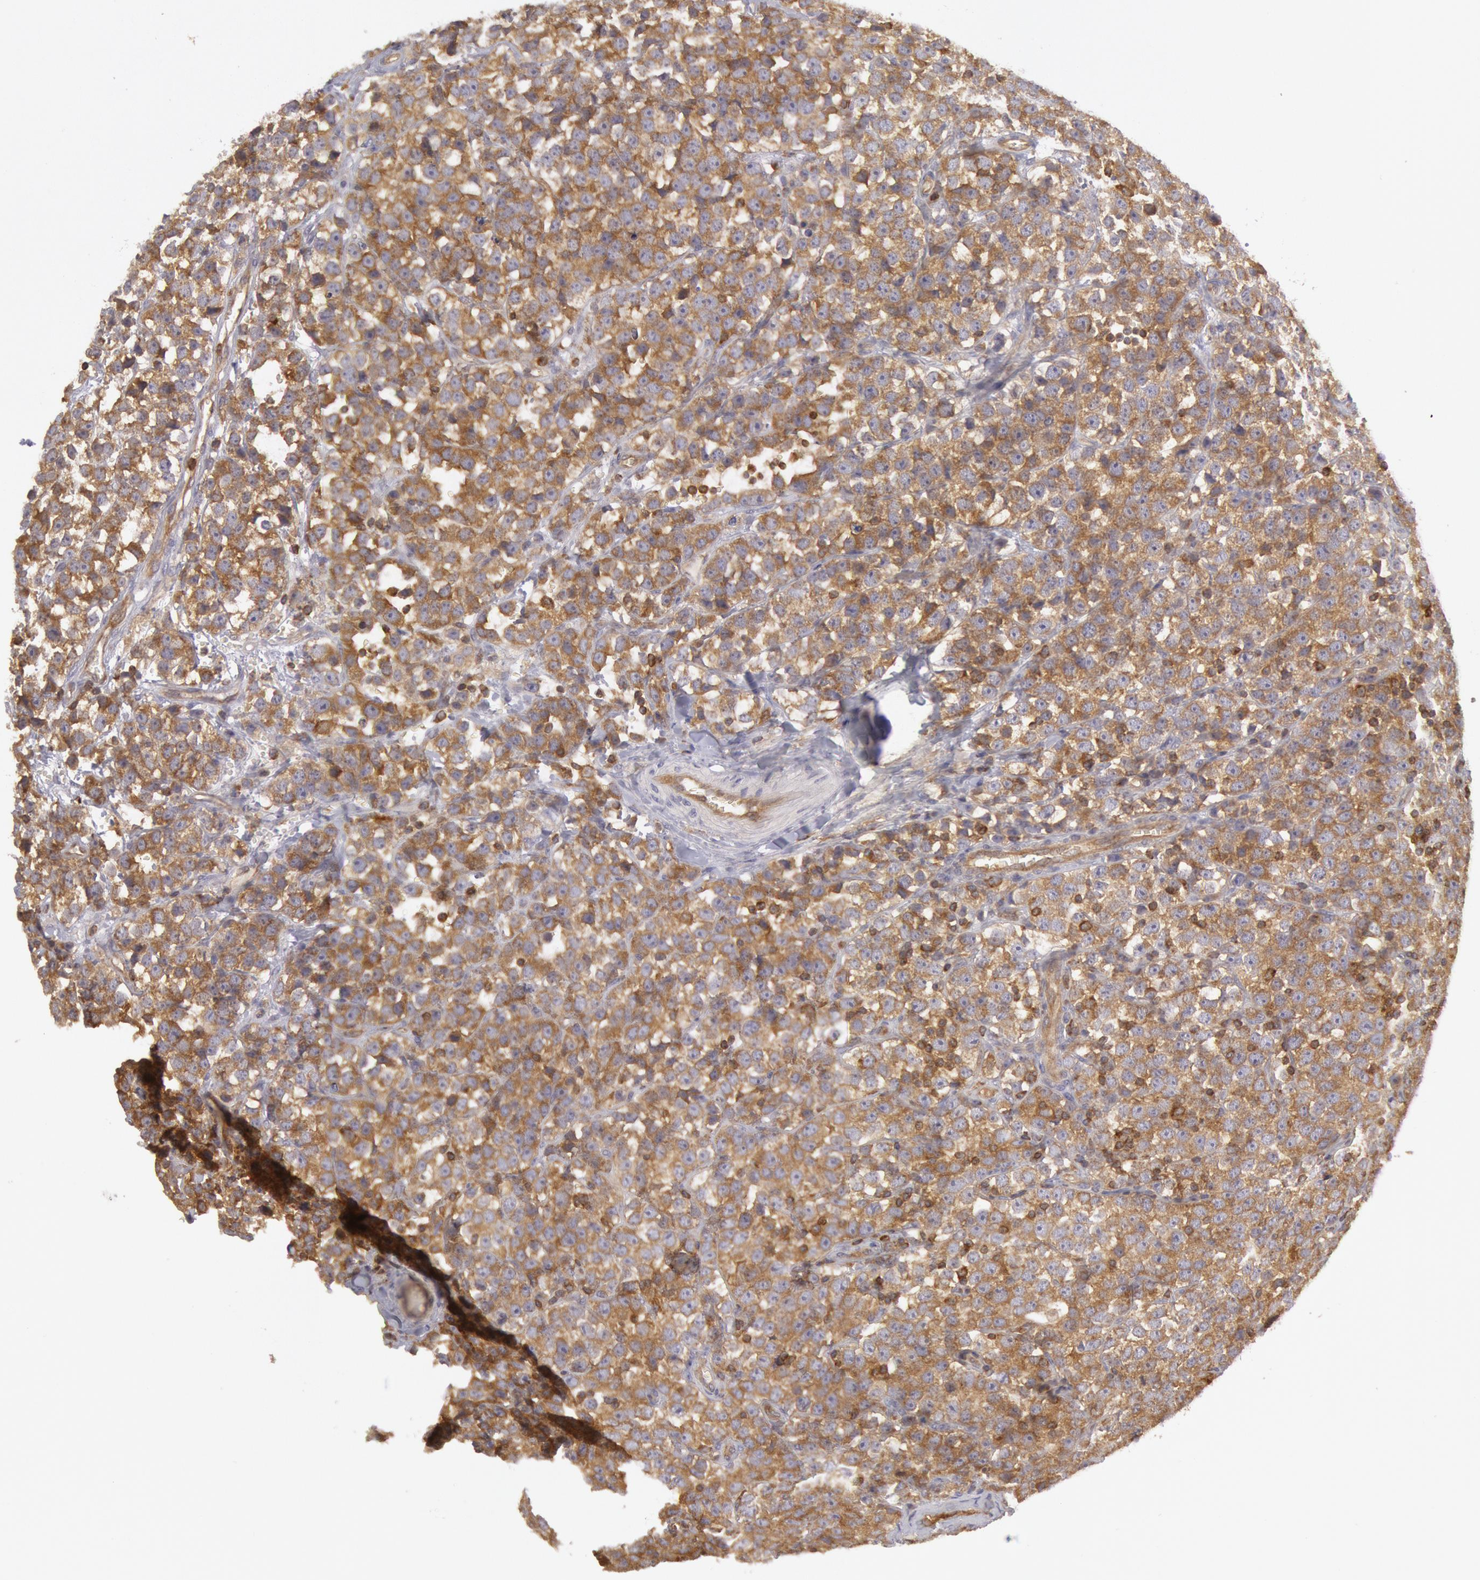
{"staining": {"intensity": "weak", "quantity": ">75%", "location": "cytoplasmic/membranous"}, "tissue": "testis cancer", "cell_type": "Tumor cells", "image_type": "cancer", "snomed": [{"axis": "morphology", "description": "Seminoma, NOS"}, {"axis": "topography", "description": "Testis"}], "caption": "A high-resolution micrograph shows IHC staining of testis seminoma, which reveals weak cytoplasmic/membranous positivity in approximately >75% of tumor cells. Ihc stains the protein of interest in brown and the nuclei are stained blue.", "gene": "IKBKB", "patient": {"sex": "male", "age": 25}}